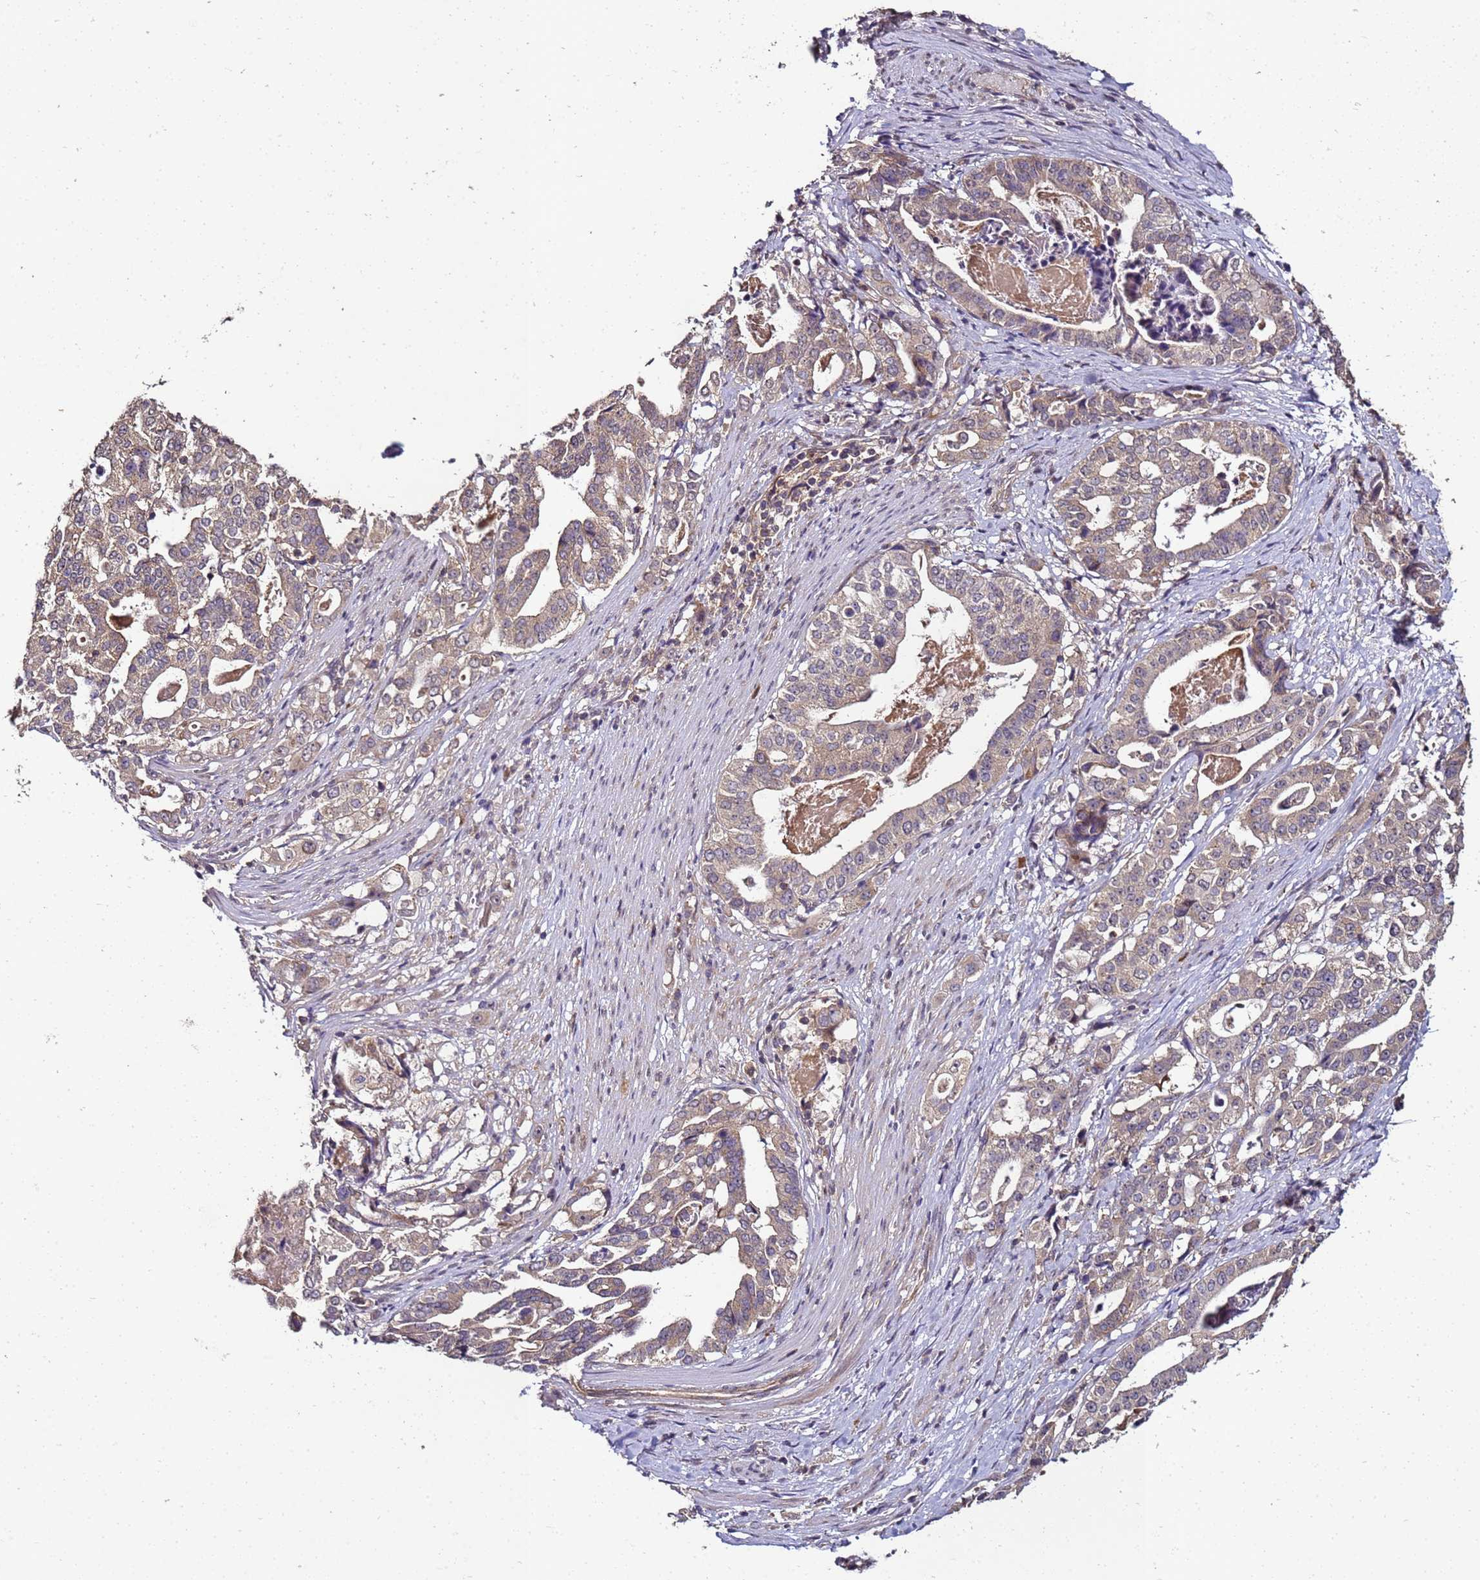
{"staining": {"intensity": "weak", "quantity": ">75%", "location": "cytoplasmic/membranous"}, "tissue": "stomach cancer", "cell_type": "Tumor cells", "image_type": "cancer", "snomed": [{"axis": "morphology", "description": "Adenocarcinoma, NOS"}, {"axis": "topography", "description": "Stomach"}], "caption": "Immunohistochemical staining of adenocarcinoma (stomach) shows weak cytoplasmic/membranous protein staining in about >75% of tumor cells.", "gene": "ANKRD17", "patient": {"sex": "male", "age": 48}}